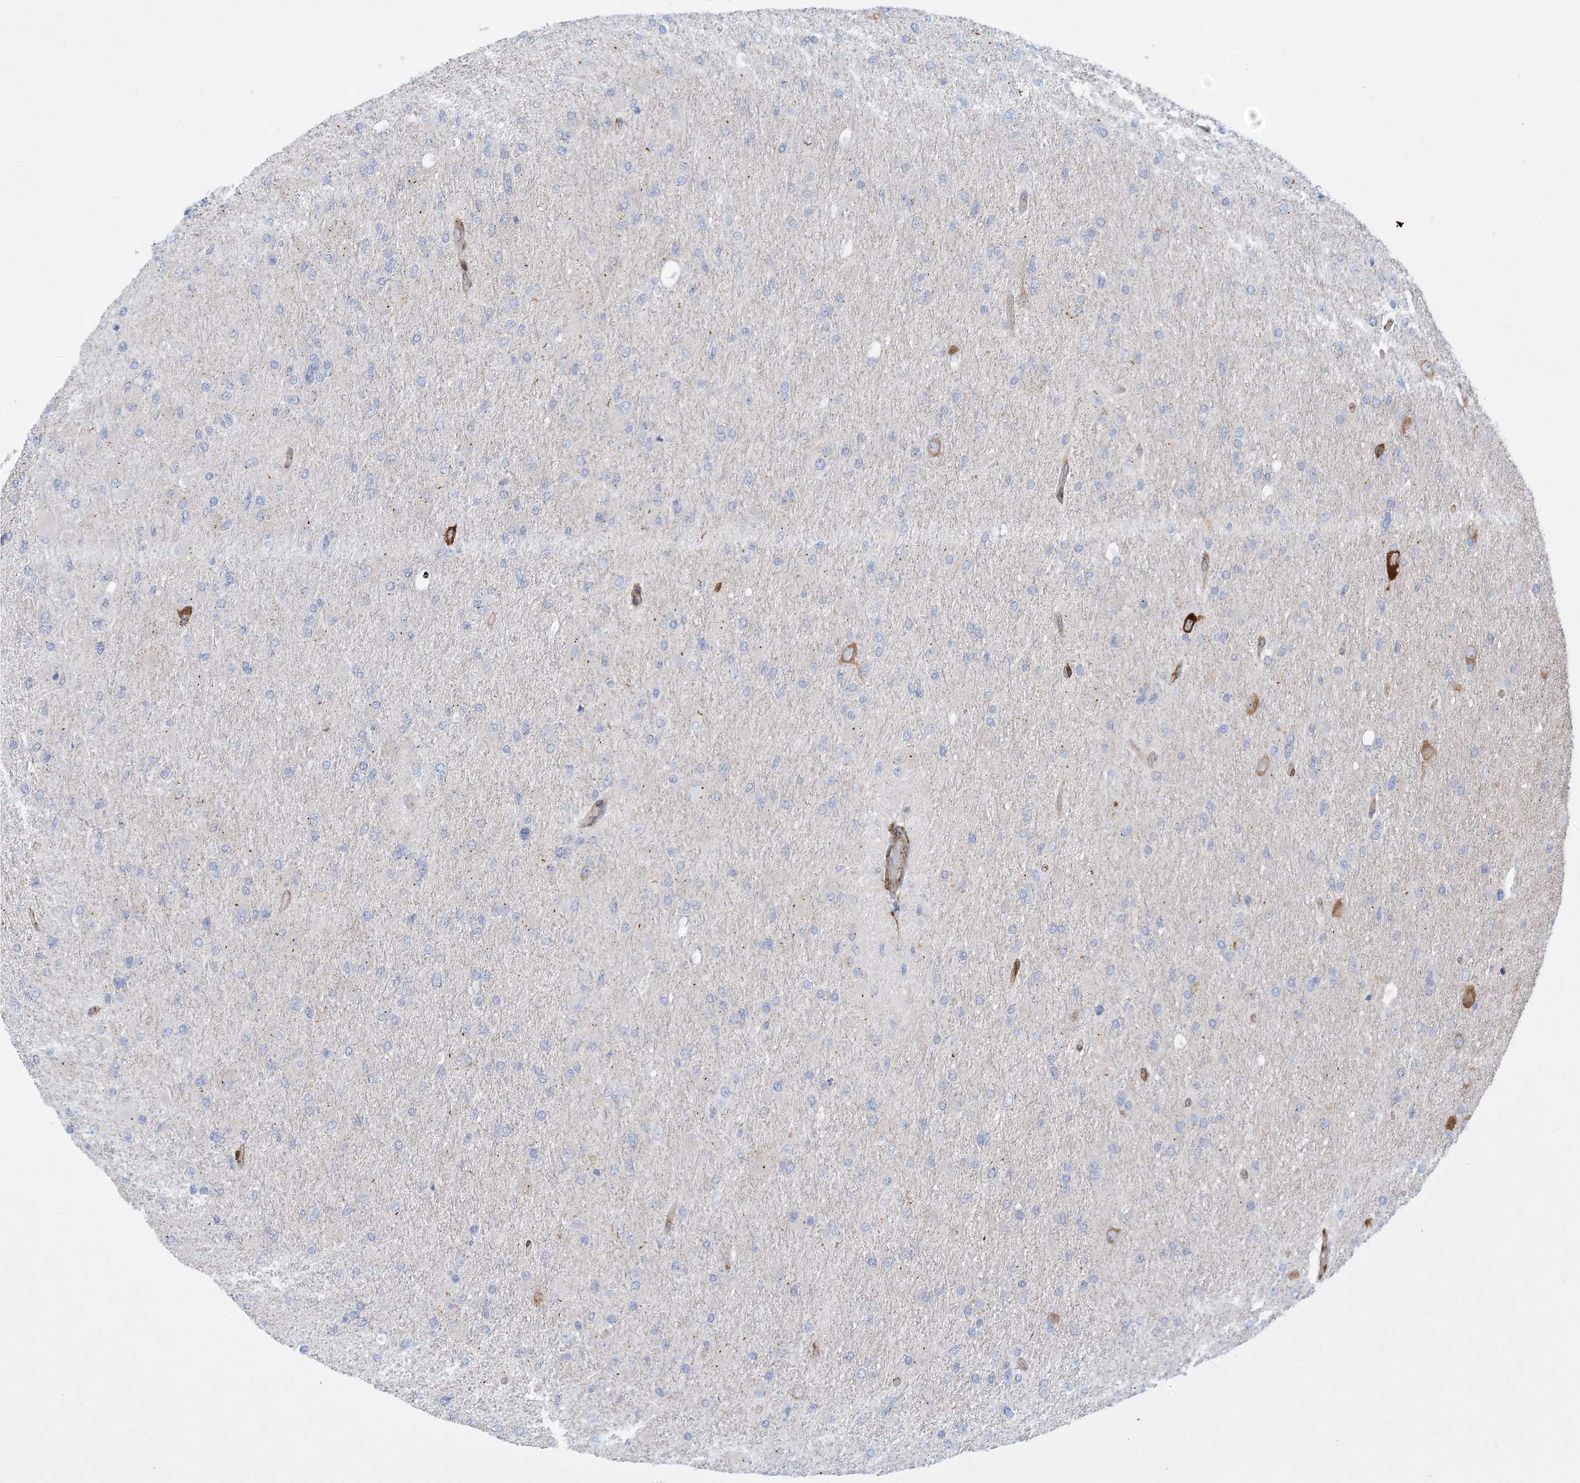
{"staining": {"intensity": "negative", "quantity": "none", "location": "none"}, "tissue": "glioma", "cell_type": "Tumor cells", "image_type": "cancer", "snomed": [{"axis": "morphology", "description": "Glioma, malignant, High grade"}, {"axis": "topography", "description": "Cerebral cortex"}], "caption": "Tumor cells are negative for brown protein staining in malignant glioma (high-grade). (Stains: DAB immunohistochemistry with hematoxylin counter stain, Microscopy: brightfield microscopy at high magnification).", "gene": "RBMS3", "patient": {"sex": "female", "age": 36}}